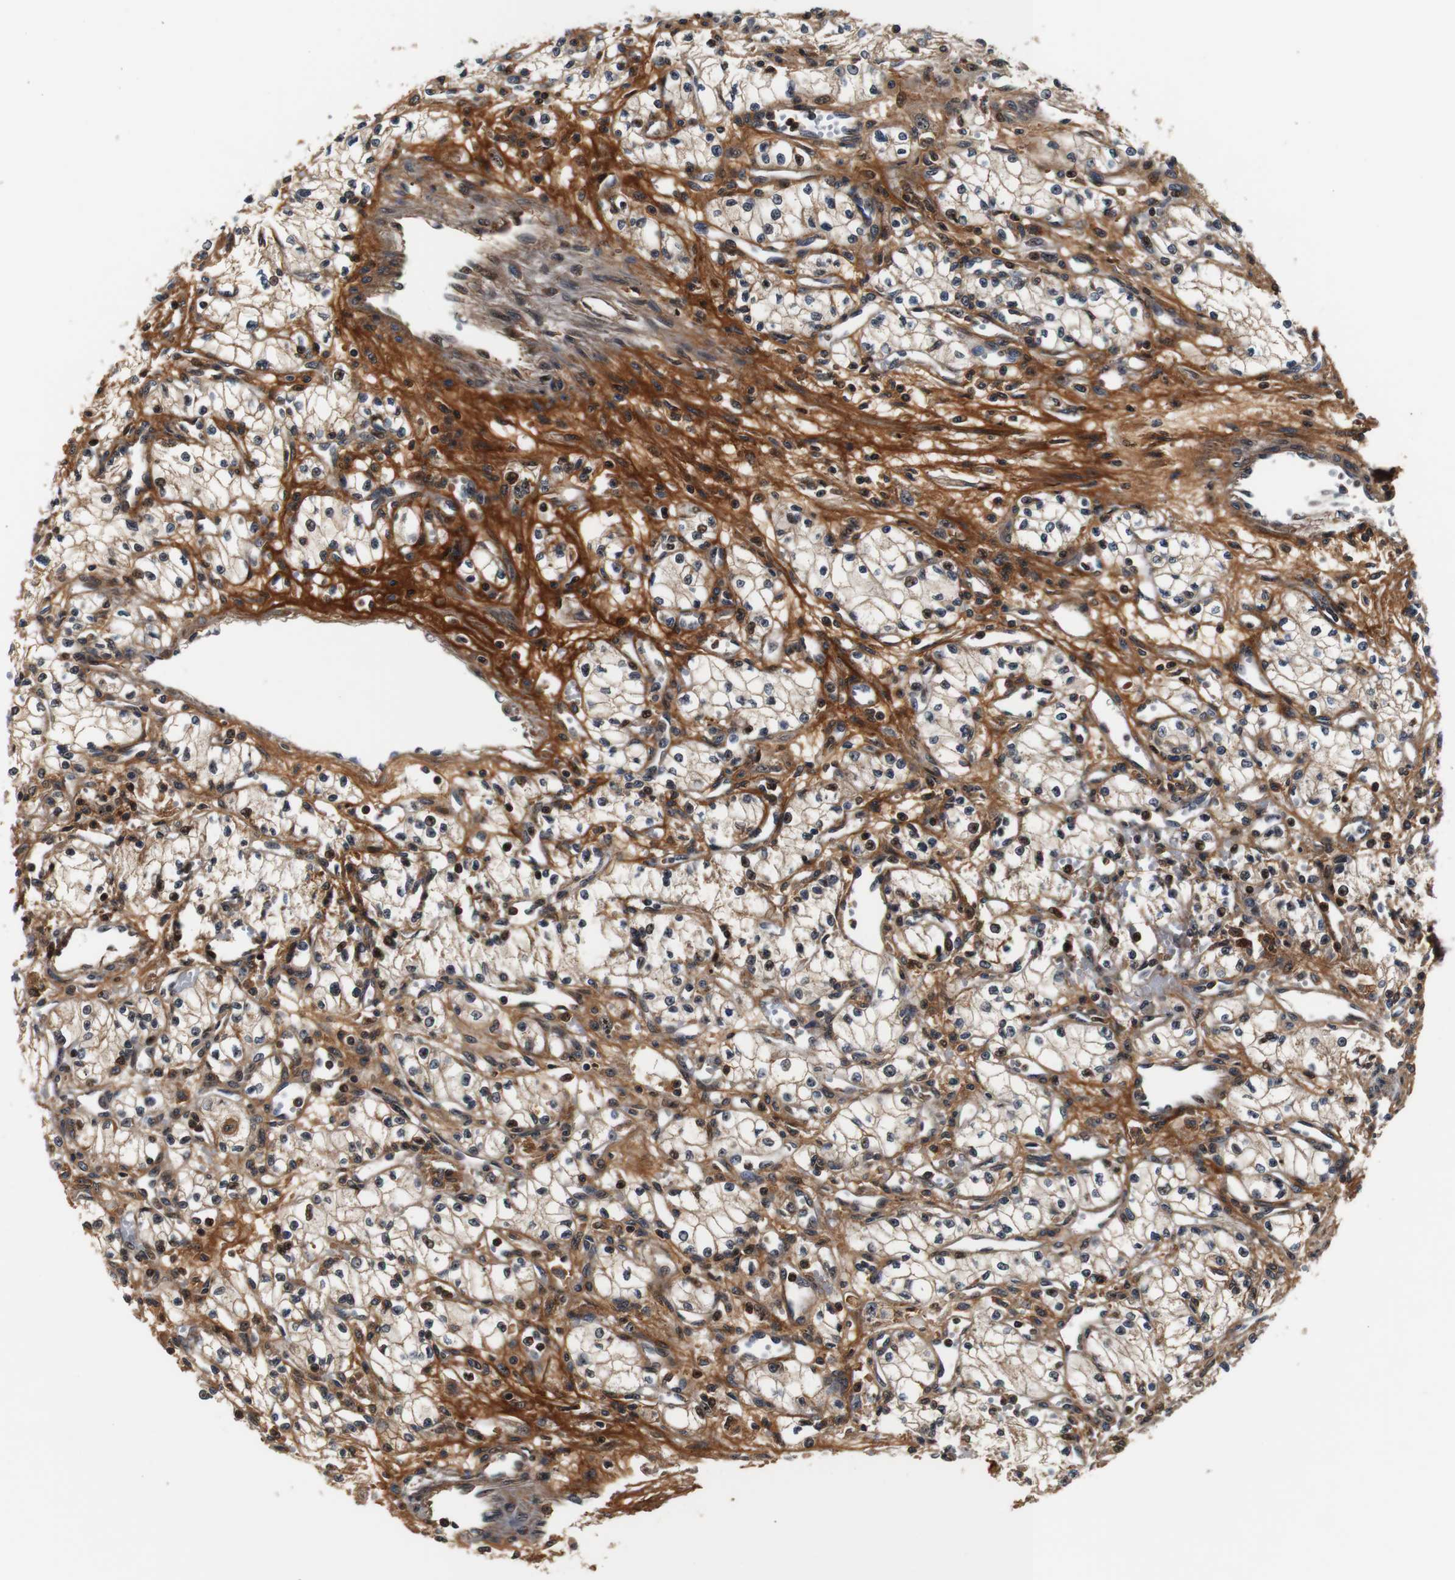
{"staining": {"intensity": "moderate", "quantity": ">75%", "location": "cytoplasmic/membranous,nuclear"}, "tissue": "renal cancer", "cell_type": "Tumor cells", "image_type": "cancer", "snomed": [{"axis": "morphology", "description": "Normal tissue, NOS"}, {"axis": "morphology", "description": "Adenocarcinoma, NOS"}, {"axis": "topography", "description": "Kidney"}], "caption": "This is an image of immunohistochemistry (IHC) staining of adenocarcinoma (renal), which shows moderate expression in the cytoplasmic/membranous and nuclear of tumor cells.", "gene": "LRP4", "patient": {"sex": "male", "age": 59}}